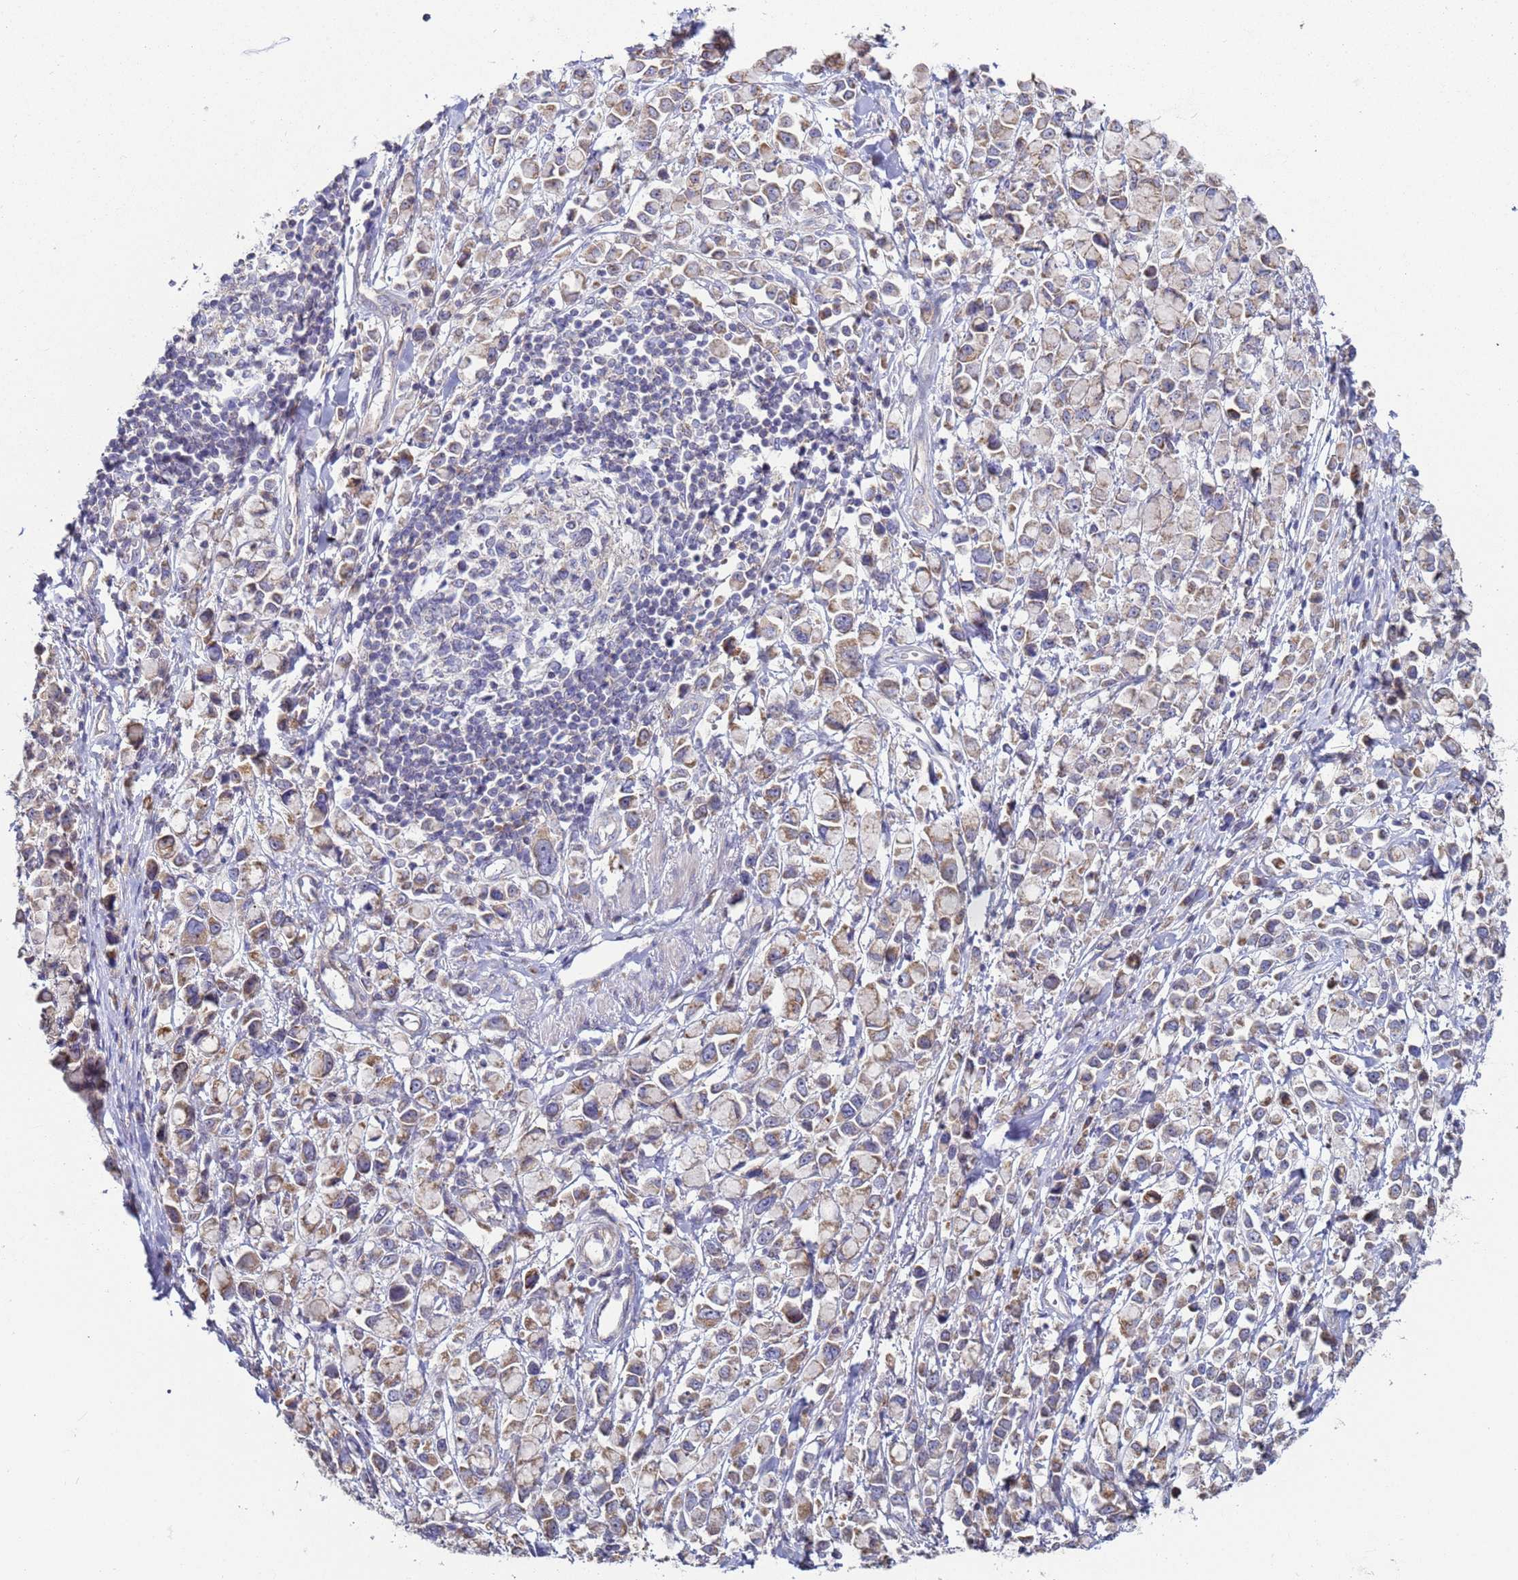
{"staining": {"intensity": "weak", "quantity": "25%-75%", "location": "cytoplasmic/membranous"}, "tissue": "stomach cancer", "cell_type": "Tumor cells", "image_type": "cancer", "snomed": [{"axis": "morphology", "description": "Adenocarcinoma, NOS"}, {"axis": "topography", "description": "Stomach"}], "caption": "Weak cytoplasmic/membranous protein positivity is present in about 25%-75% of tumor cells in stomach adenocarcinoma.", "gene": "DIP2B", "patient": {"sex": "female", "age": 81}}